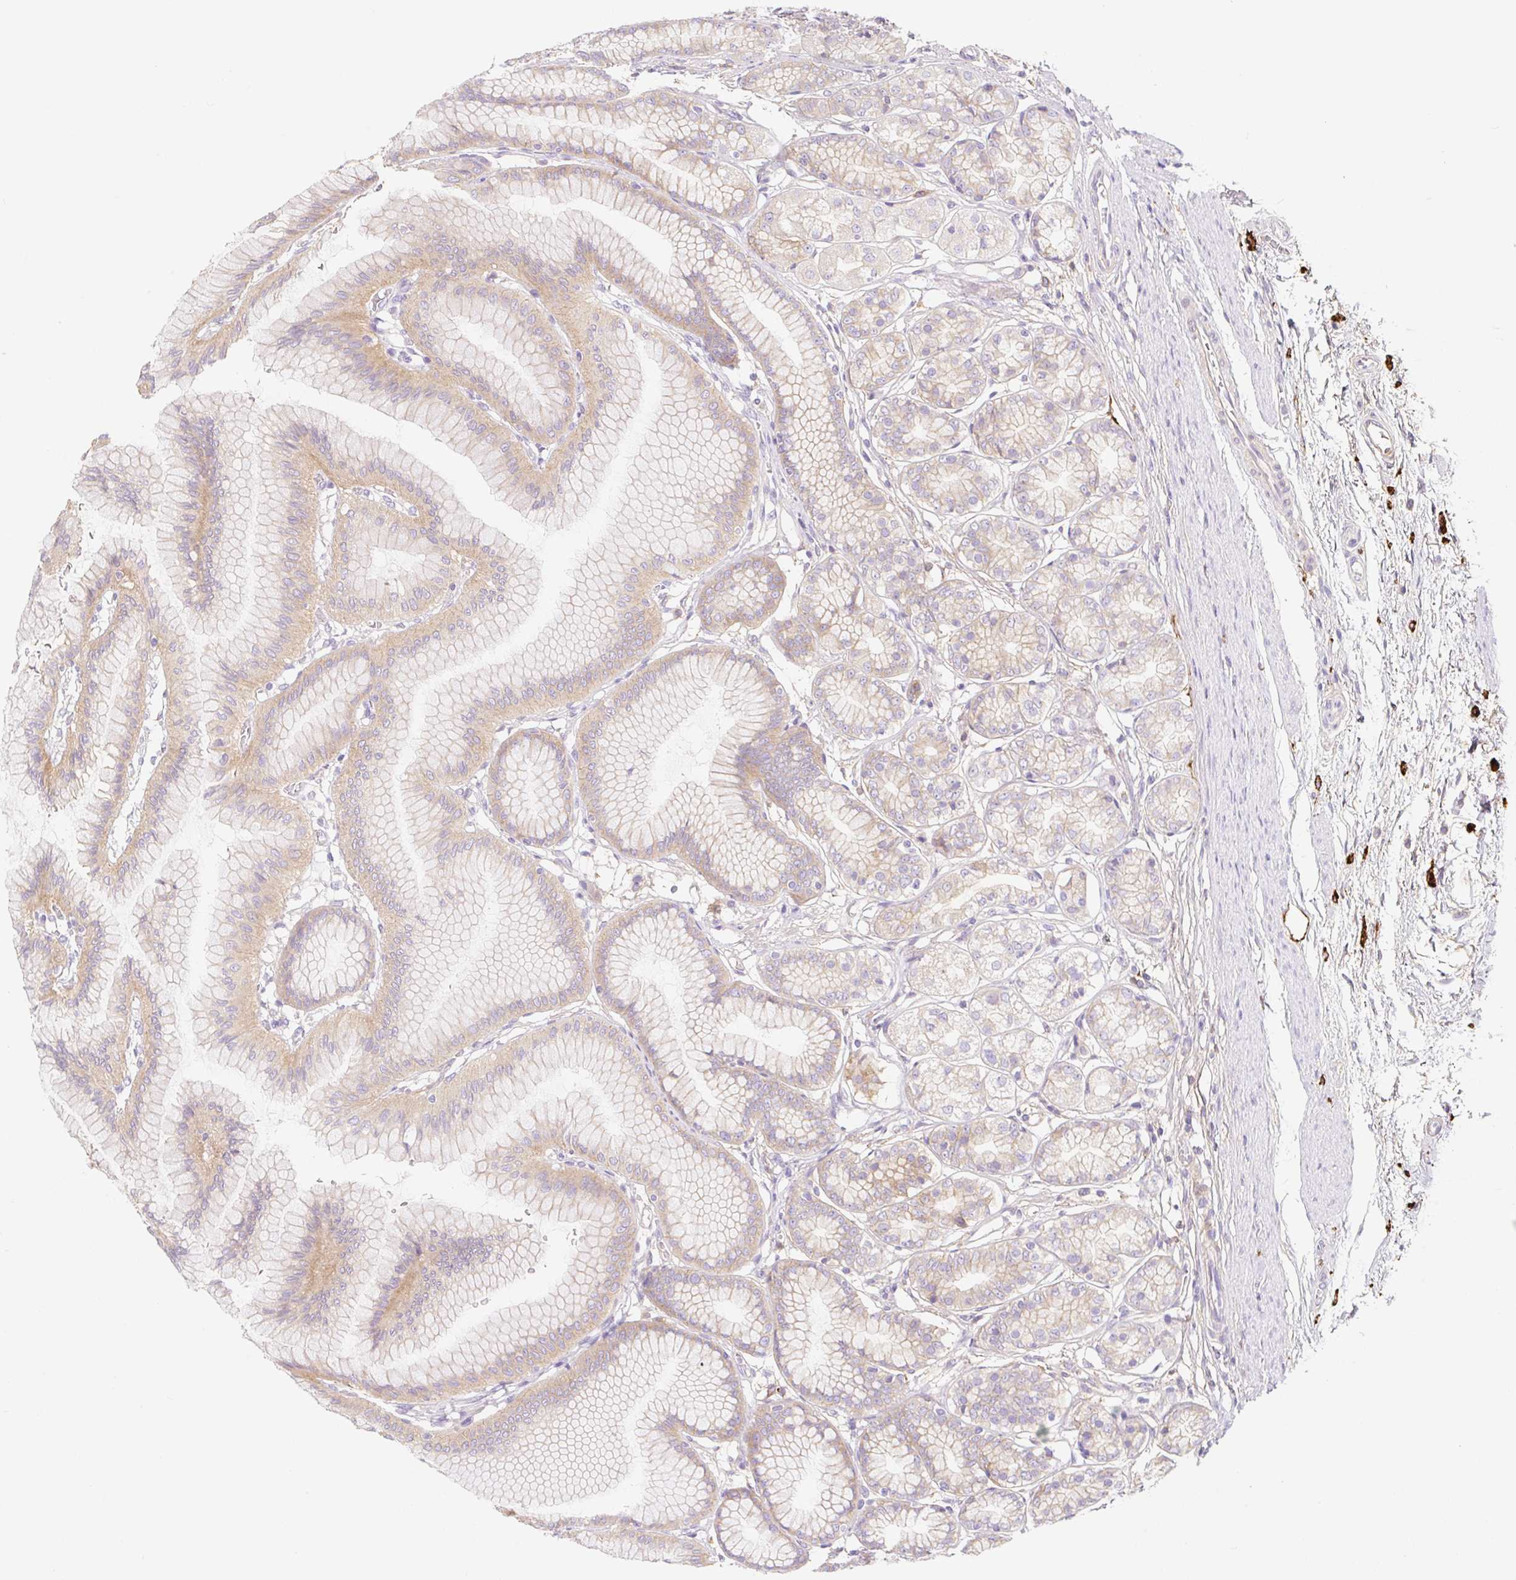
{"staining": {"intensity": "weak", "quantity": "25%-75%", "location": "cytoplasmic/membranous"}, "tissue": "stomach", "cell_type": "Glandular cells", "image_type": "normal", "snomed": [{"axis": "morphology", "description": "Normal tissue, NOS"}, {"axis": "morphology", "description": "Adenocarcinoma, NOS"}, {"axis": "morphology", "description": "Adenocarcinoma, High grade"}, {"axis": "topography", "description": "Stomach, upper"}, {"axis": "topography", "description": "Stomach"}], "caption": "Immunohistochemistry (IHC) image of benign stomach stained for a protein (brown), which exhibits low levels of weak cytoplasmic/membranous staining in about 25%-75% of glandular cells.", "gene": "LYVE1", "patient": {"sex": "female", "age": 65}}